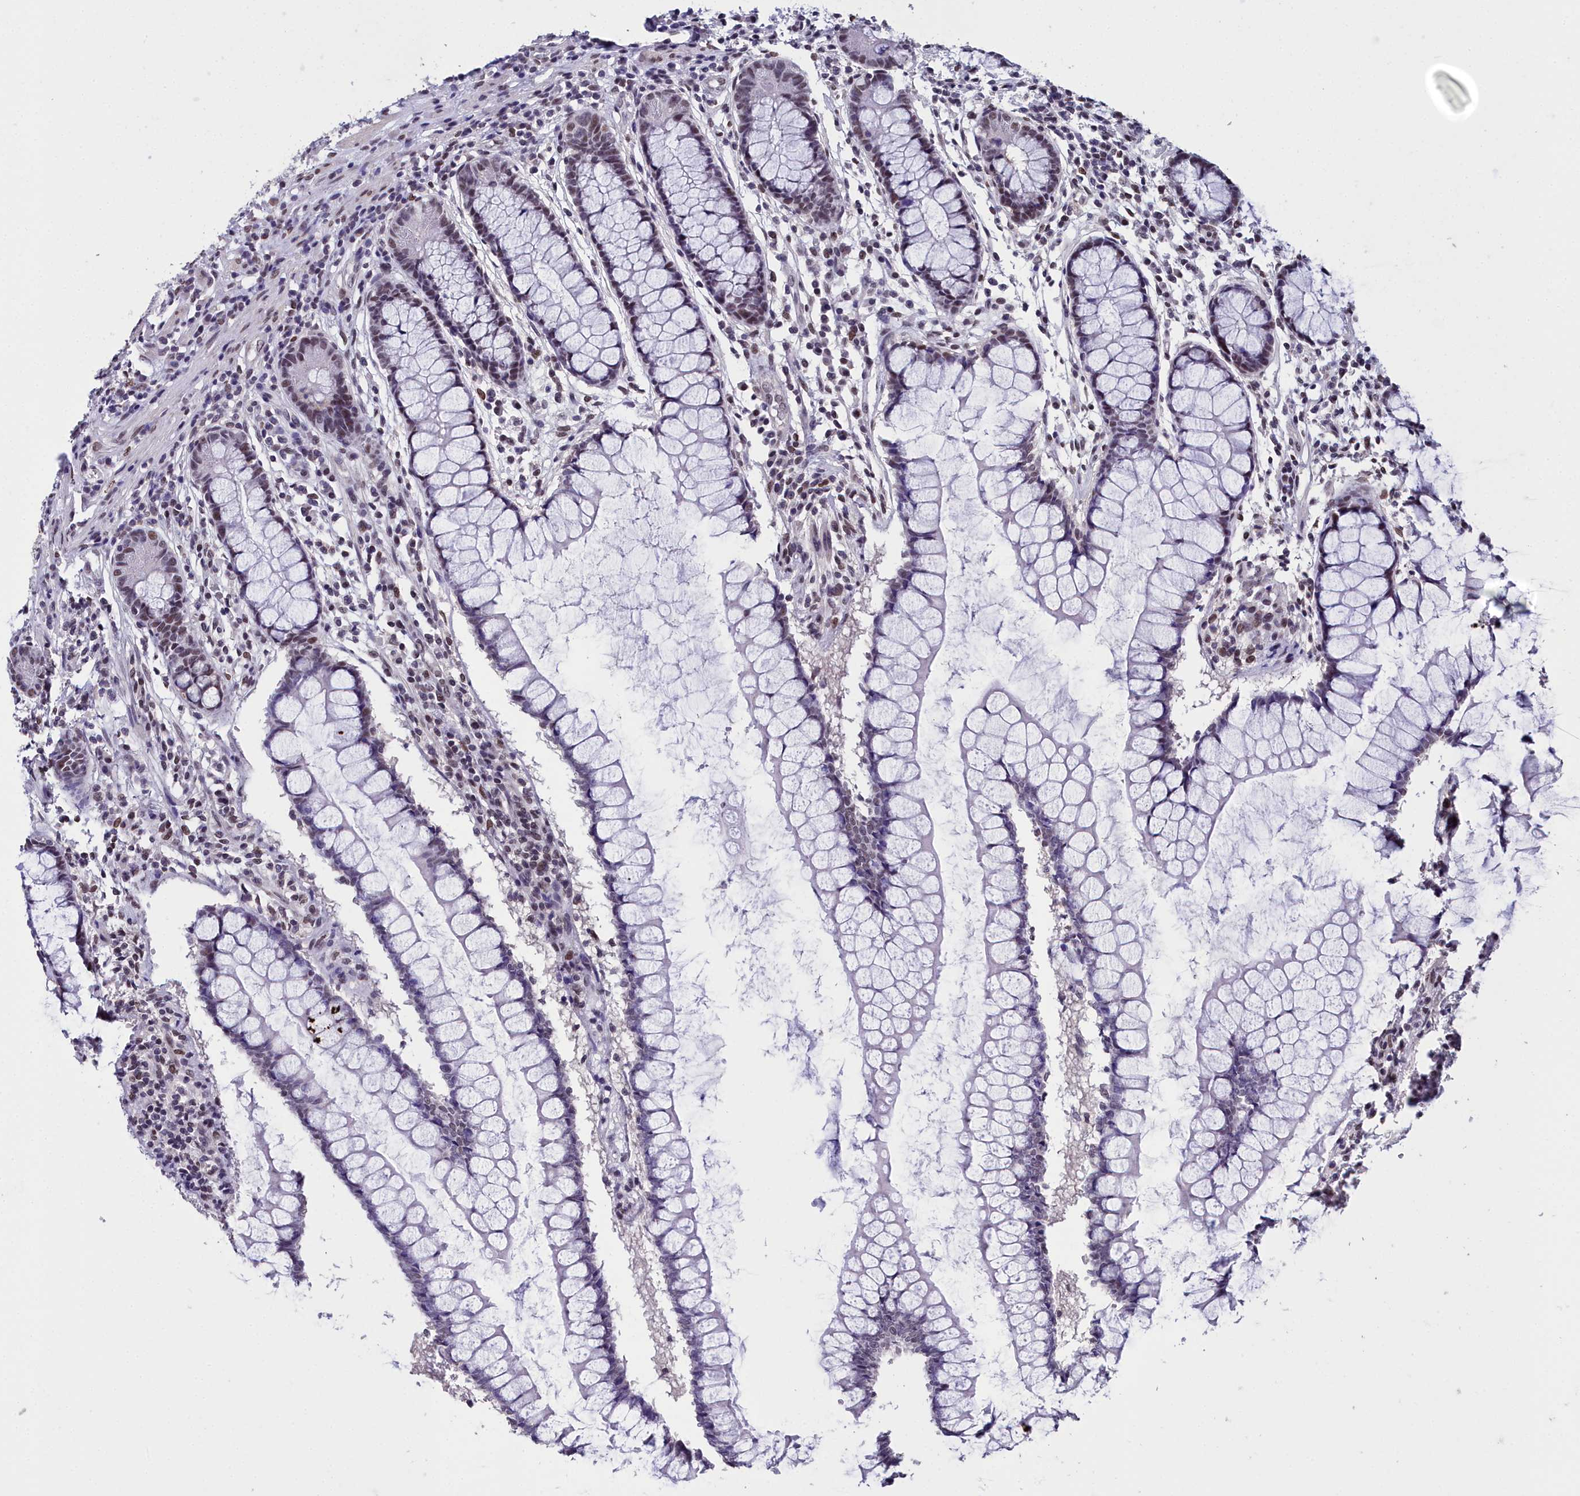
{"staining": {"intensity": "negative", "quantity": "none", "location": "none"}, "tissue": "colon", "cell_type": "Endothelial cells", "image_type": "normal", "snomed": [{"axis": "morphology", "description": "Normal tissue, NOS"}, {"axis": "morphology", "description": "Adenocarcinoma, NOS"}, {"axis": "topography", "description": "Colon"}], "caption": "Immunohistochemical staining of normal colon displays no significant expression in endothelial cells. (DAB immunohistochemistry (IHC), high magnification).", "gene": "CCDC97", "patient": {"sex": "female", "age": 55}}